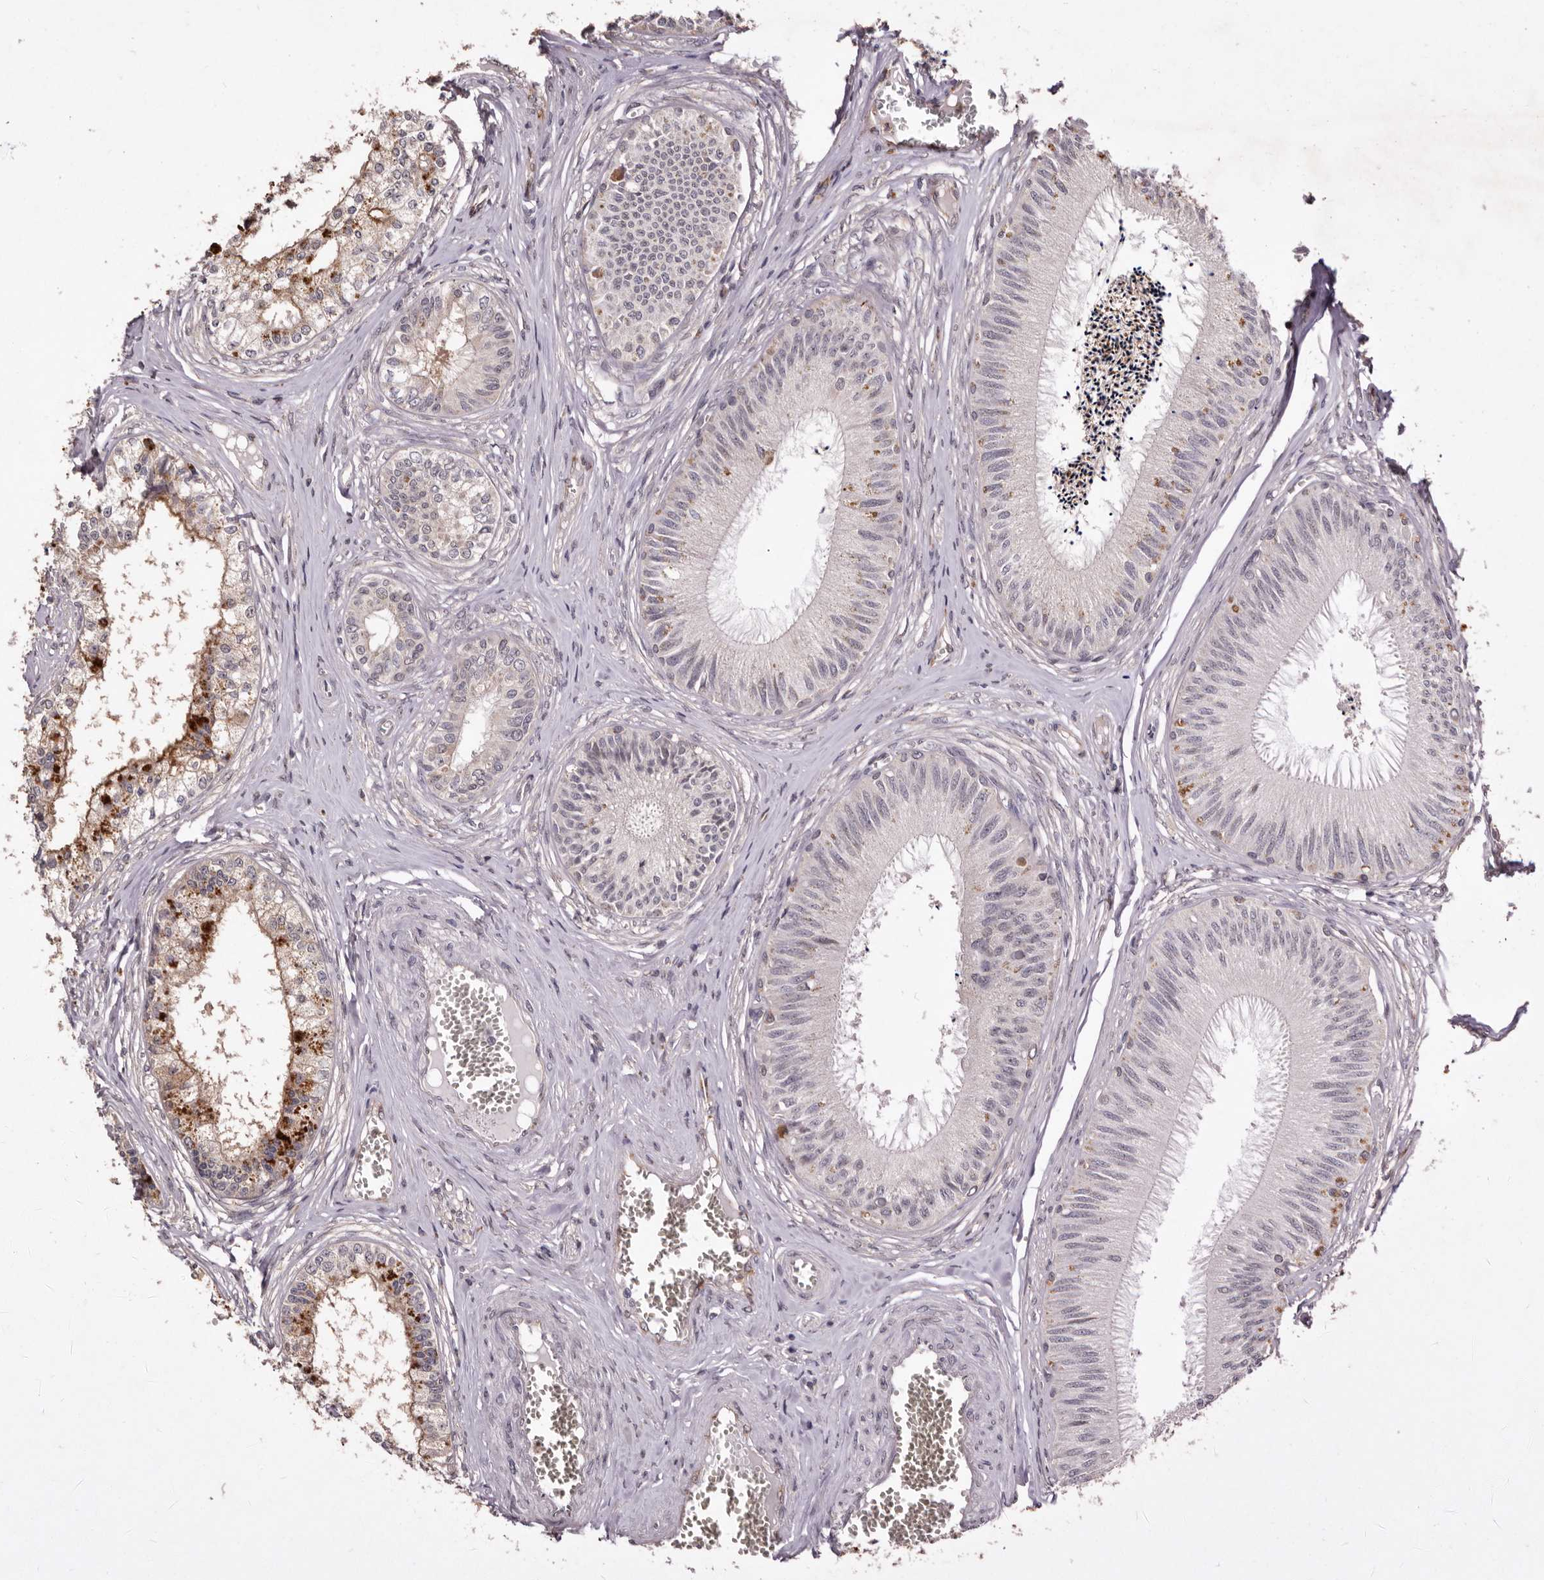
{"staining": {"intensity": "moderate", "quantity": "<25%", "location": "cytoplasmic/membranous"}, "tissue": "epididymis", "cell_type": "Glandular cells", "image_type": "normal", "snomed": [{"axis": "morphology", "description": "Normal tissue, NOS"}, {"axis": "topography", "description": "Epididymis"}], "caption": "Brown immunohistochemical staining in benign epididymis displays moderate cytoplasmic/membranous positivity in about <25% of glandular cells. (brown staining indicates protein expression, while blue staining denotes nuclei).", "gene": "SULT1E1", "patient": {"sex": "male", "age": 79}}